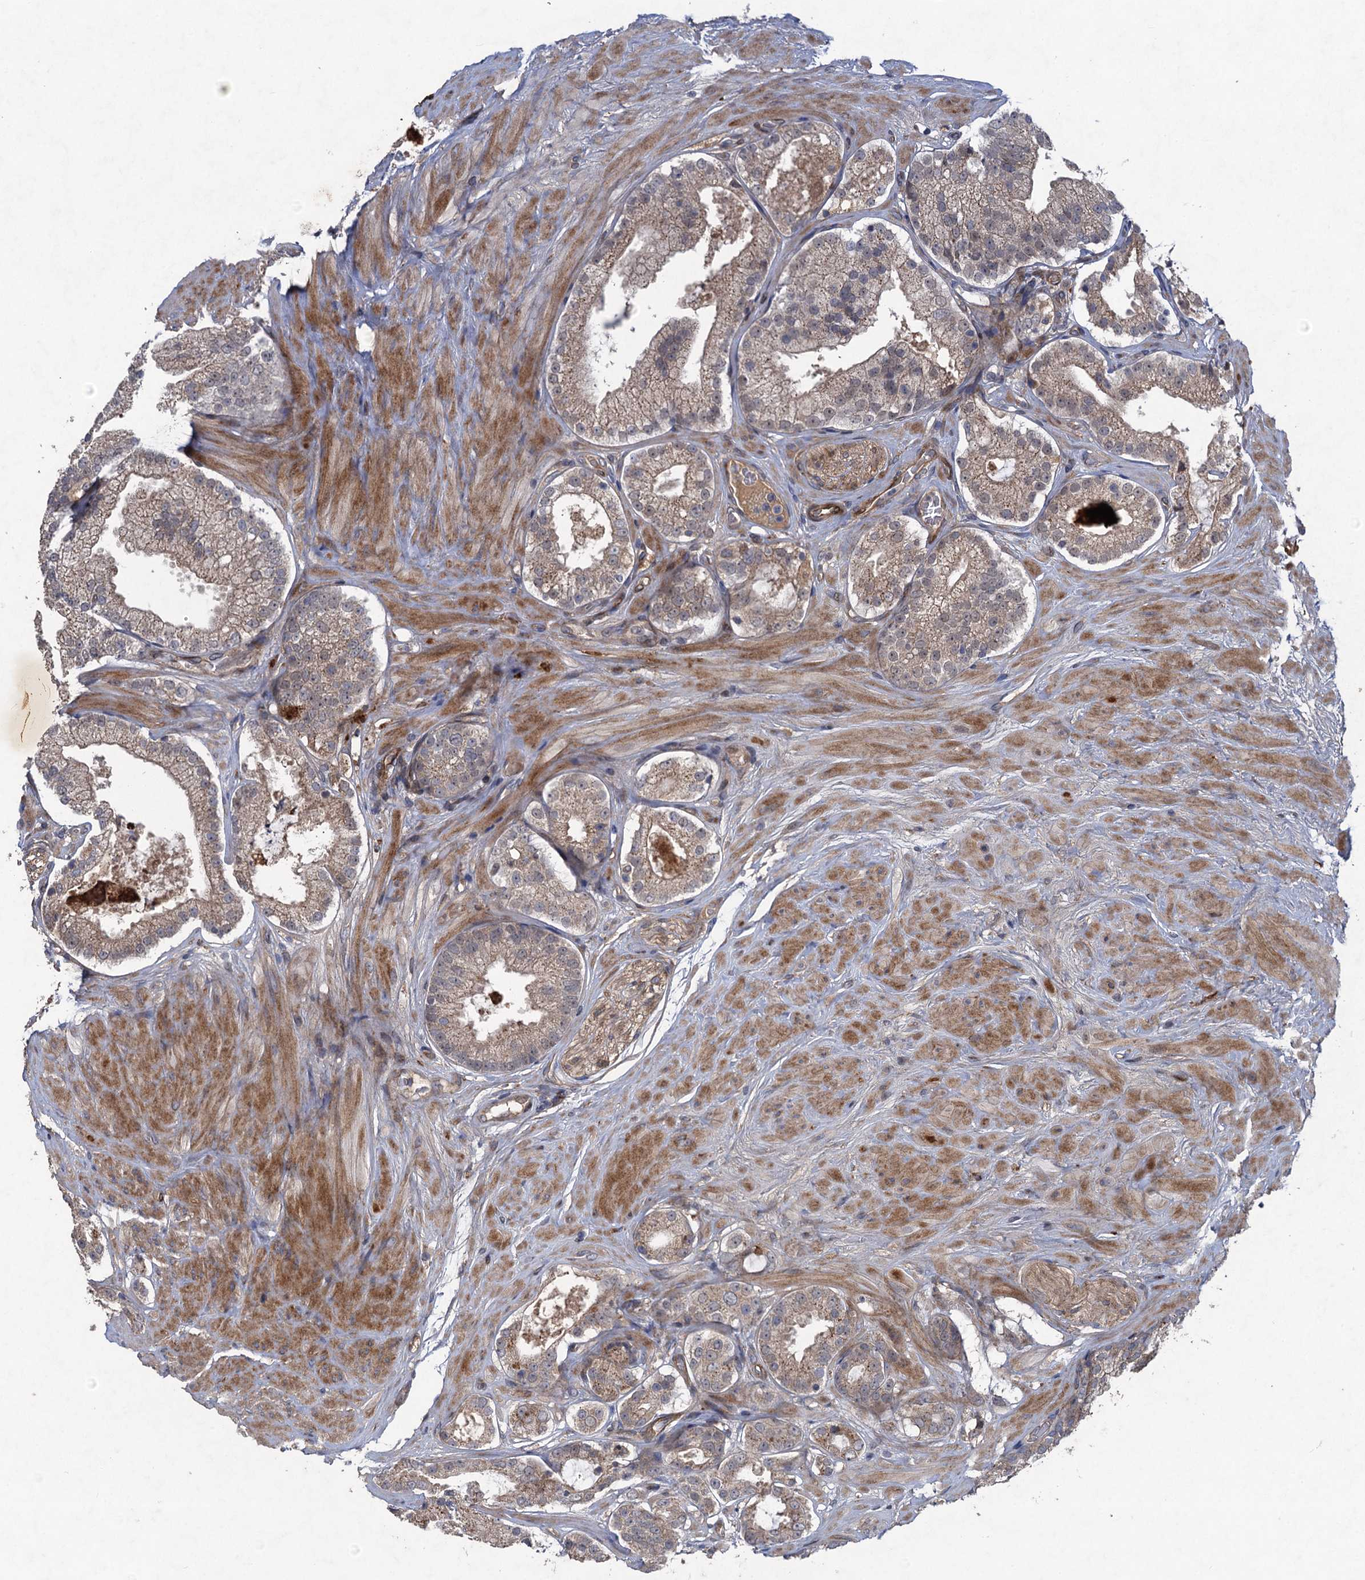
{"staining": {"intensity": "weak", "quantity": ">75%", "location": "cytoplasmic/membranous"}, "tissue": "prostate cancer", "cell_type": "Tumor cells", "image_type": "cancer", "snomed": [{"axis": "morphology", "description": "Adenocarcinoma, High grade"}, {"axis": "topography", "description": "Prostate"}], "caption": "Protein positivity by immunohistochemistry (IHC) reveals weak cytoplasmic/membranous positivity in approximately >75% of tumor cells in high-grade adenocarcinoma (prostate).", "gene": "NUDT22", "patient": {"sex": "male", "age": 65}}